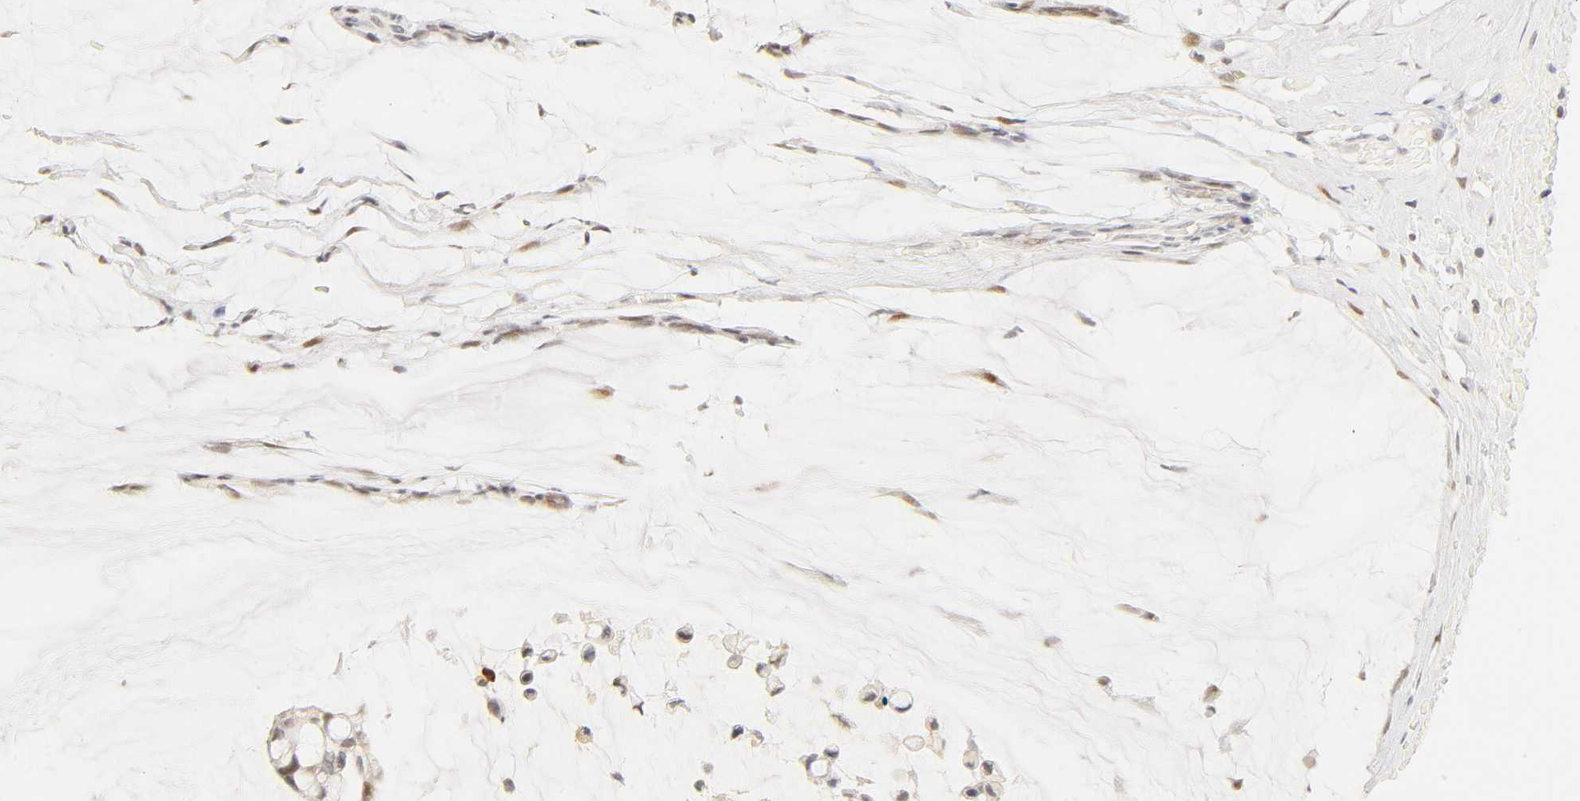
{"staining": {"intensity": "weak", "quantity": "<25%", "location": "nuclear"}, "tissue": "ovarian cancer", "cell_type": "Tumor cells", "image_type": "cancer", "snomed": [{"axis": "morphology", "description": "Cystadenocarcinoma, mucinous, NOS"}, {"axis": "topography", "description": "Ovary"}], "caption": "Ovarian cancer (mucinous cystadenocarcinoma) was stained to show a protein in brown. There is no significant staining in tumor cells. (IHC, brightfield microscopy, high magnification).", "gene": "MNAT1", "patient": {"sex": "female", "age": 39}}